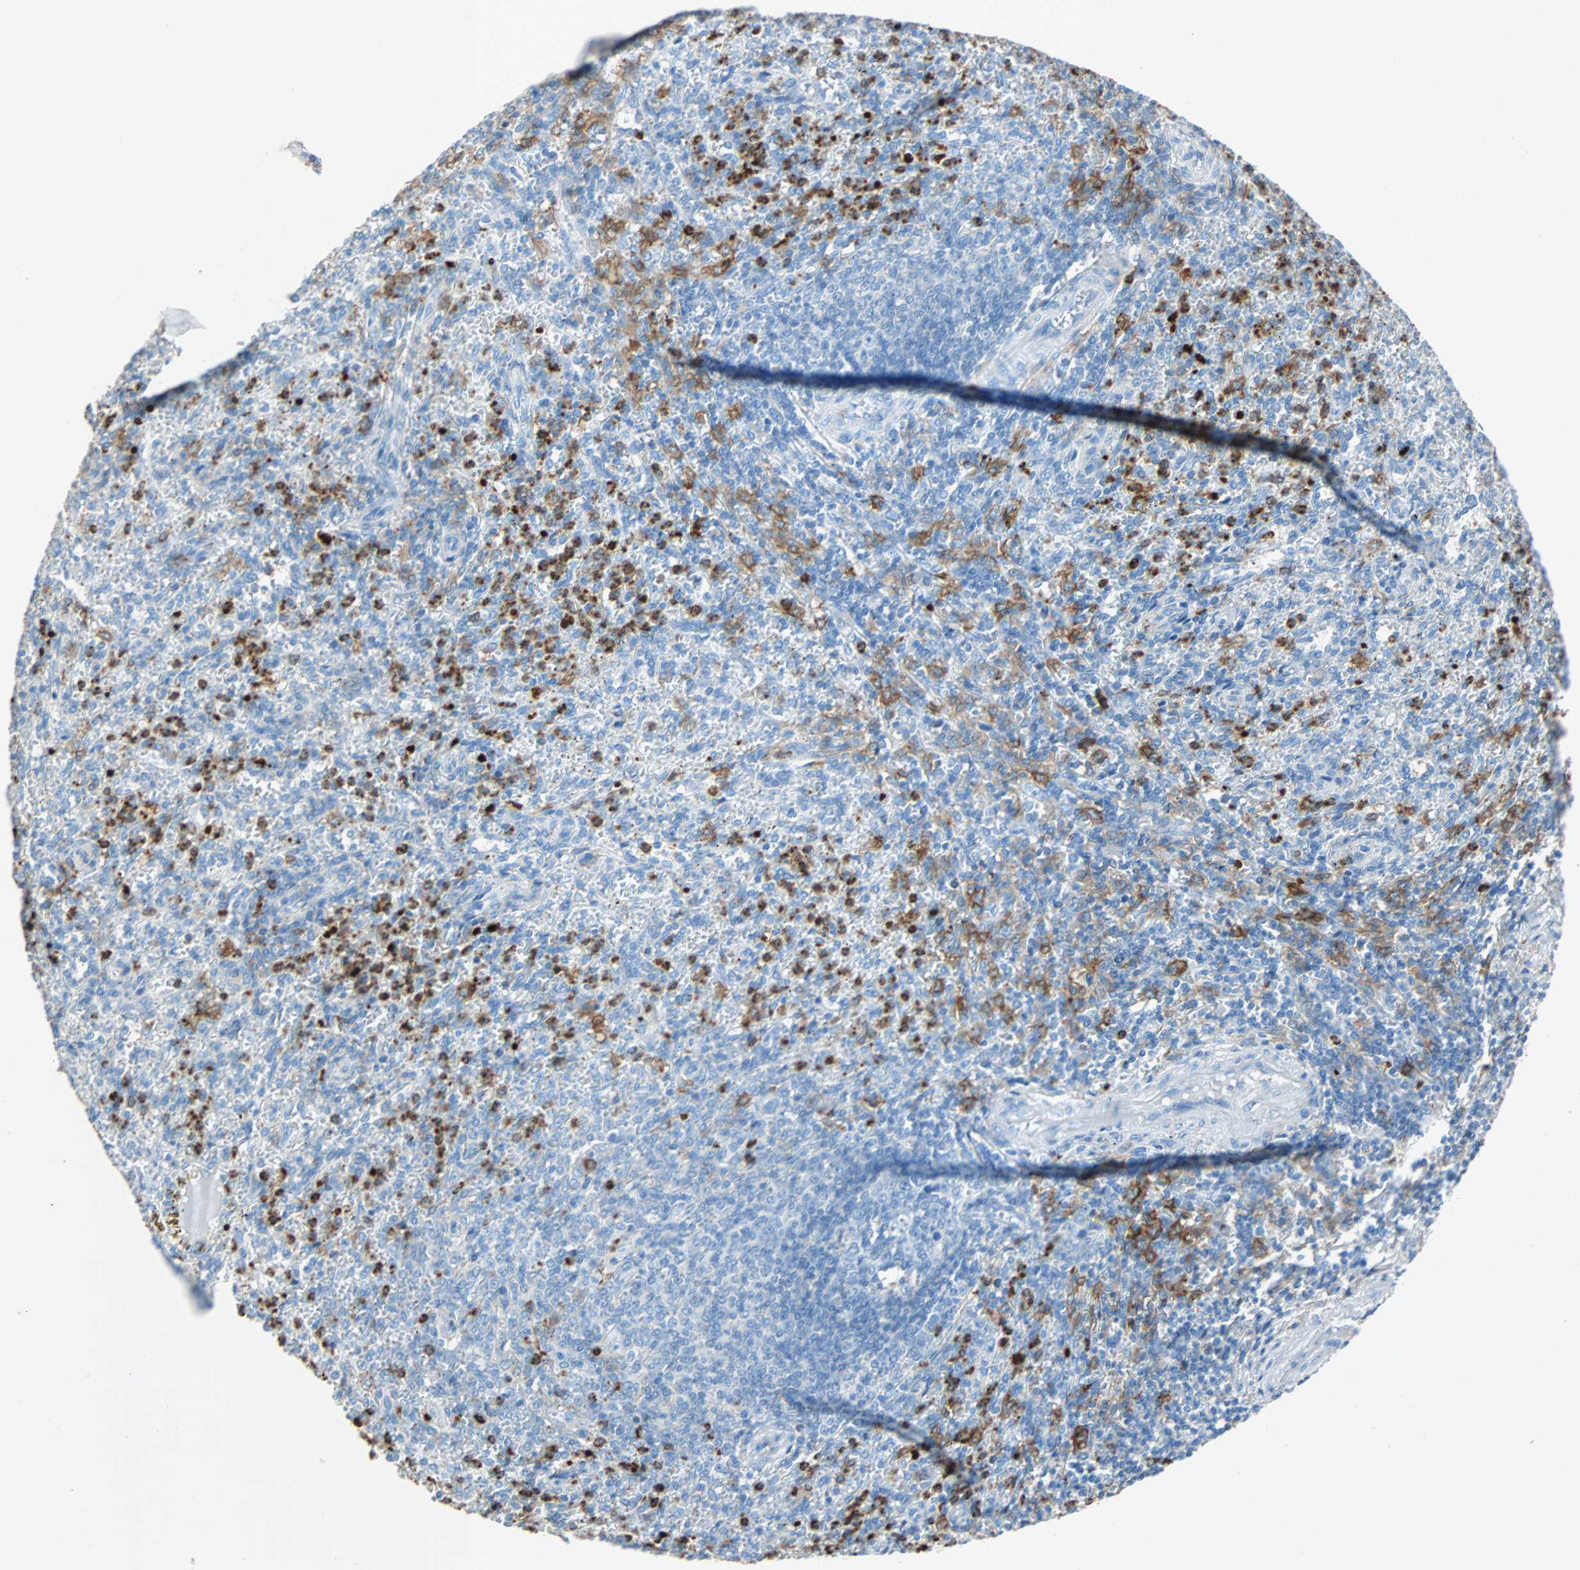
{"staining": {"intensity": "strong", "quantity": "<25%", "location": "cytoplasmic/membranous"}, "tissue": "spleen", "cell_type": "Cells in red pulp", "image_type": "normal", "snomed": [{"axis": "morphology", "description": "Normal tissue, NOS"}, {"axis": "topography", "description": "Spleen"}], "caption": "Spleen was stained to show a protein in brown. There is medium levels of strong cytoplasmic/membranous staining in approximately <25% of cells in red pulp. (brown staining indicates protein expression, while blue staining denotes nuclei).", "gene": "CLEC4A", "patient": {"sex": "female", "age": 10}}